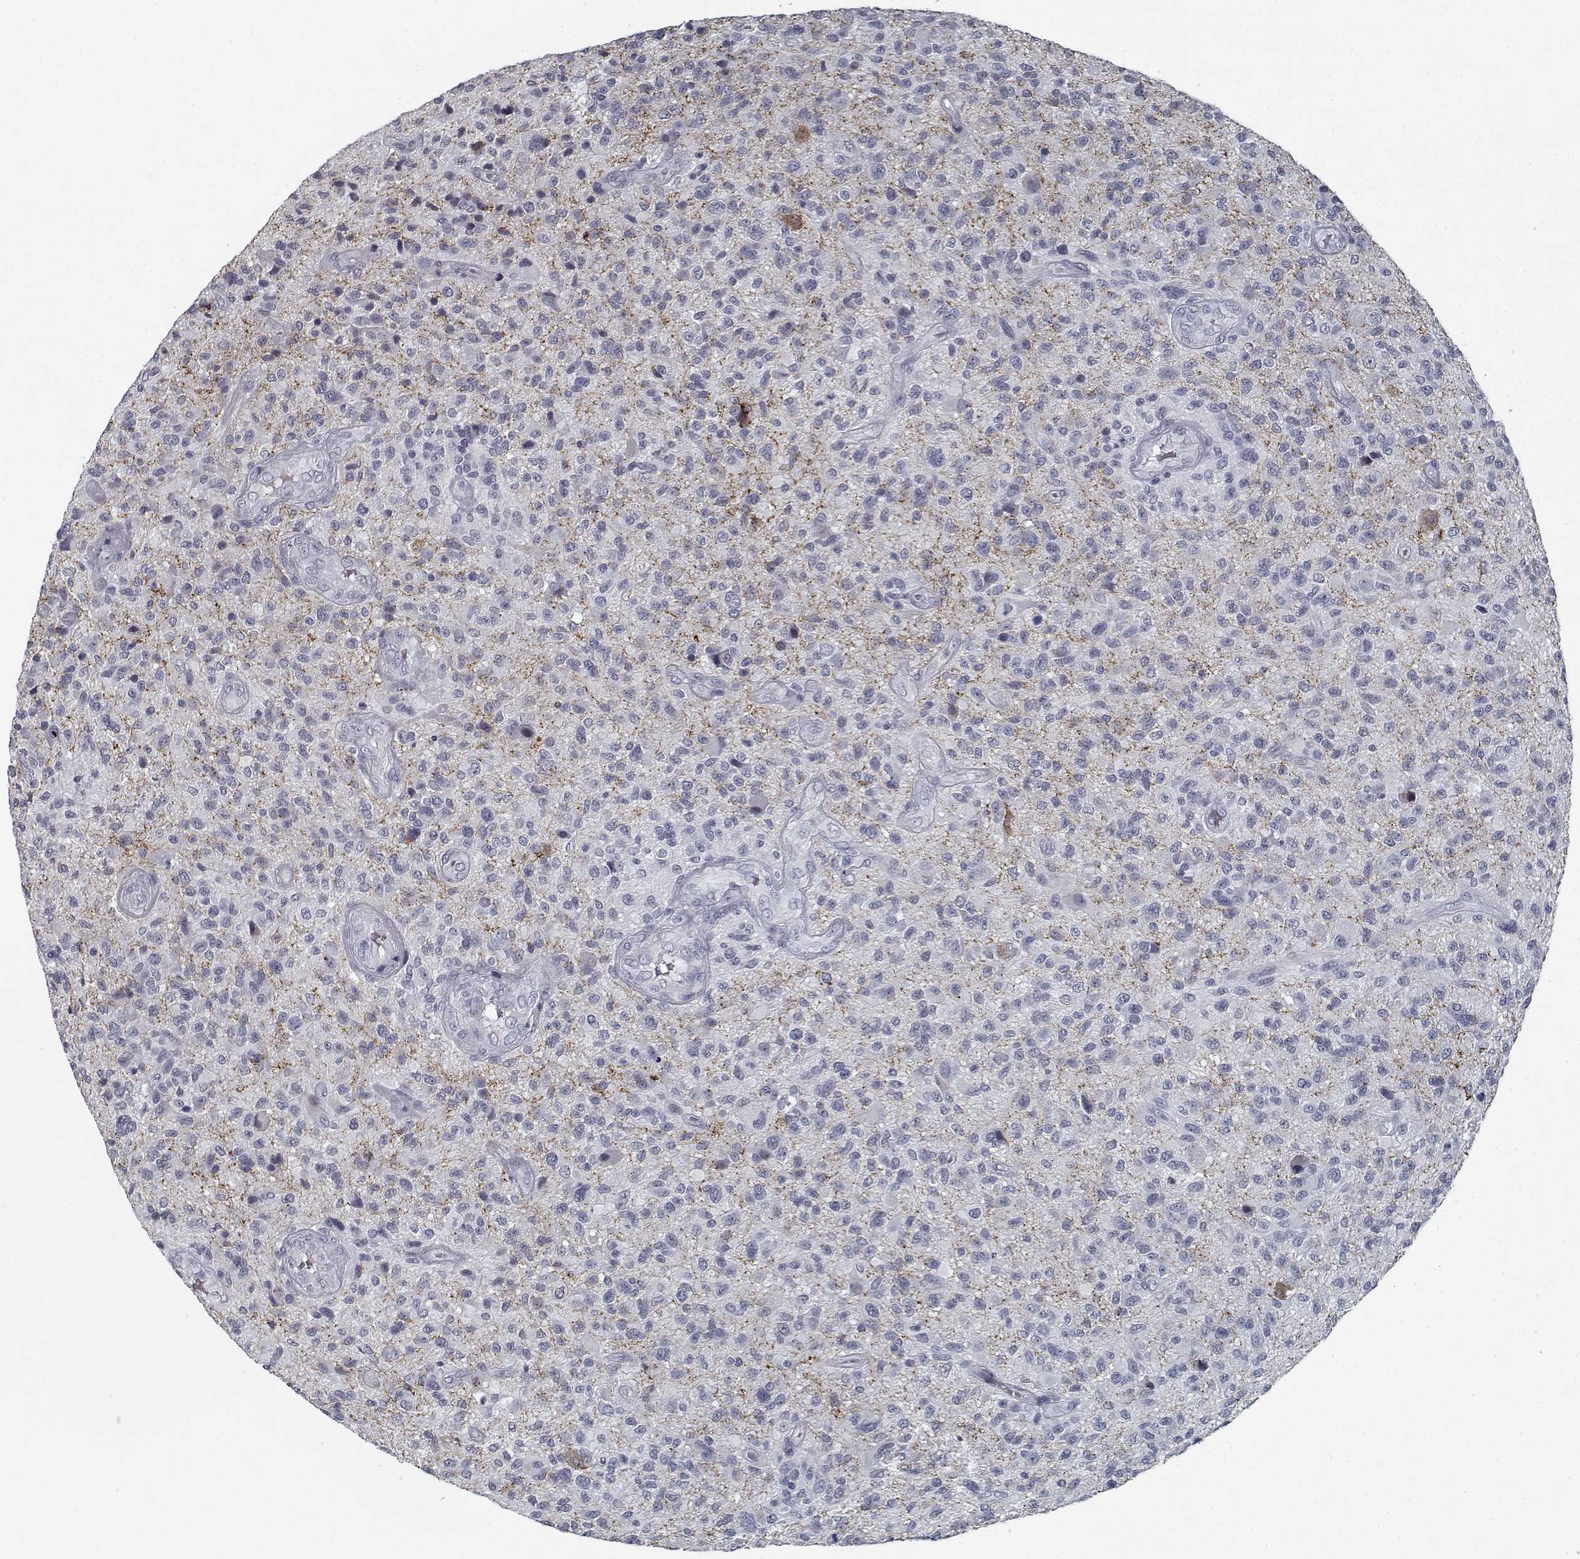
{"staining": {"intensity": "negative", "quantity": "none", "location": "none"}, "tissue": "glioma", "cell_type": "Tumor cells", "image_type": "cancer", "snomed": [{"axis": "morphology", "description": "Glioma, malignant, High grade"}, {"axis": "topography", "description": "Brain"}], "caption": "Immunohistochemistry (IHC) of human glioma exhibits no expression in tumor cells.", "gene": "GAD2", "patient": {"sex": "male", "age": 47}}